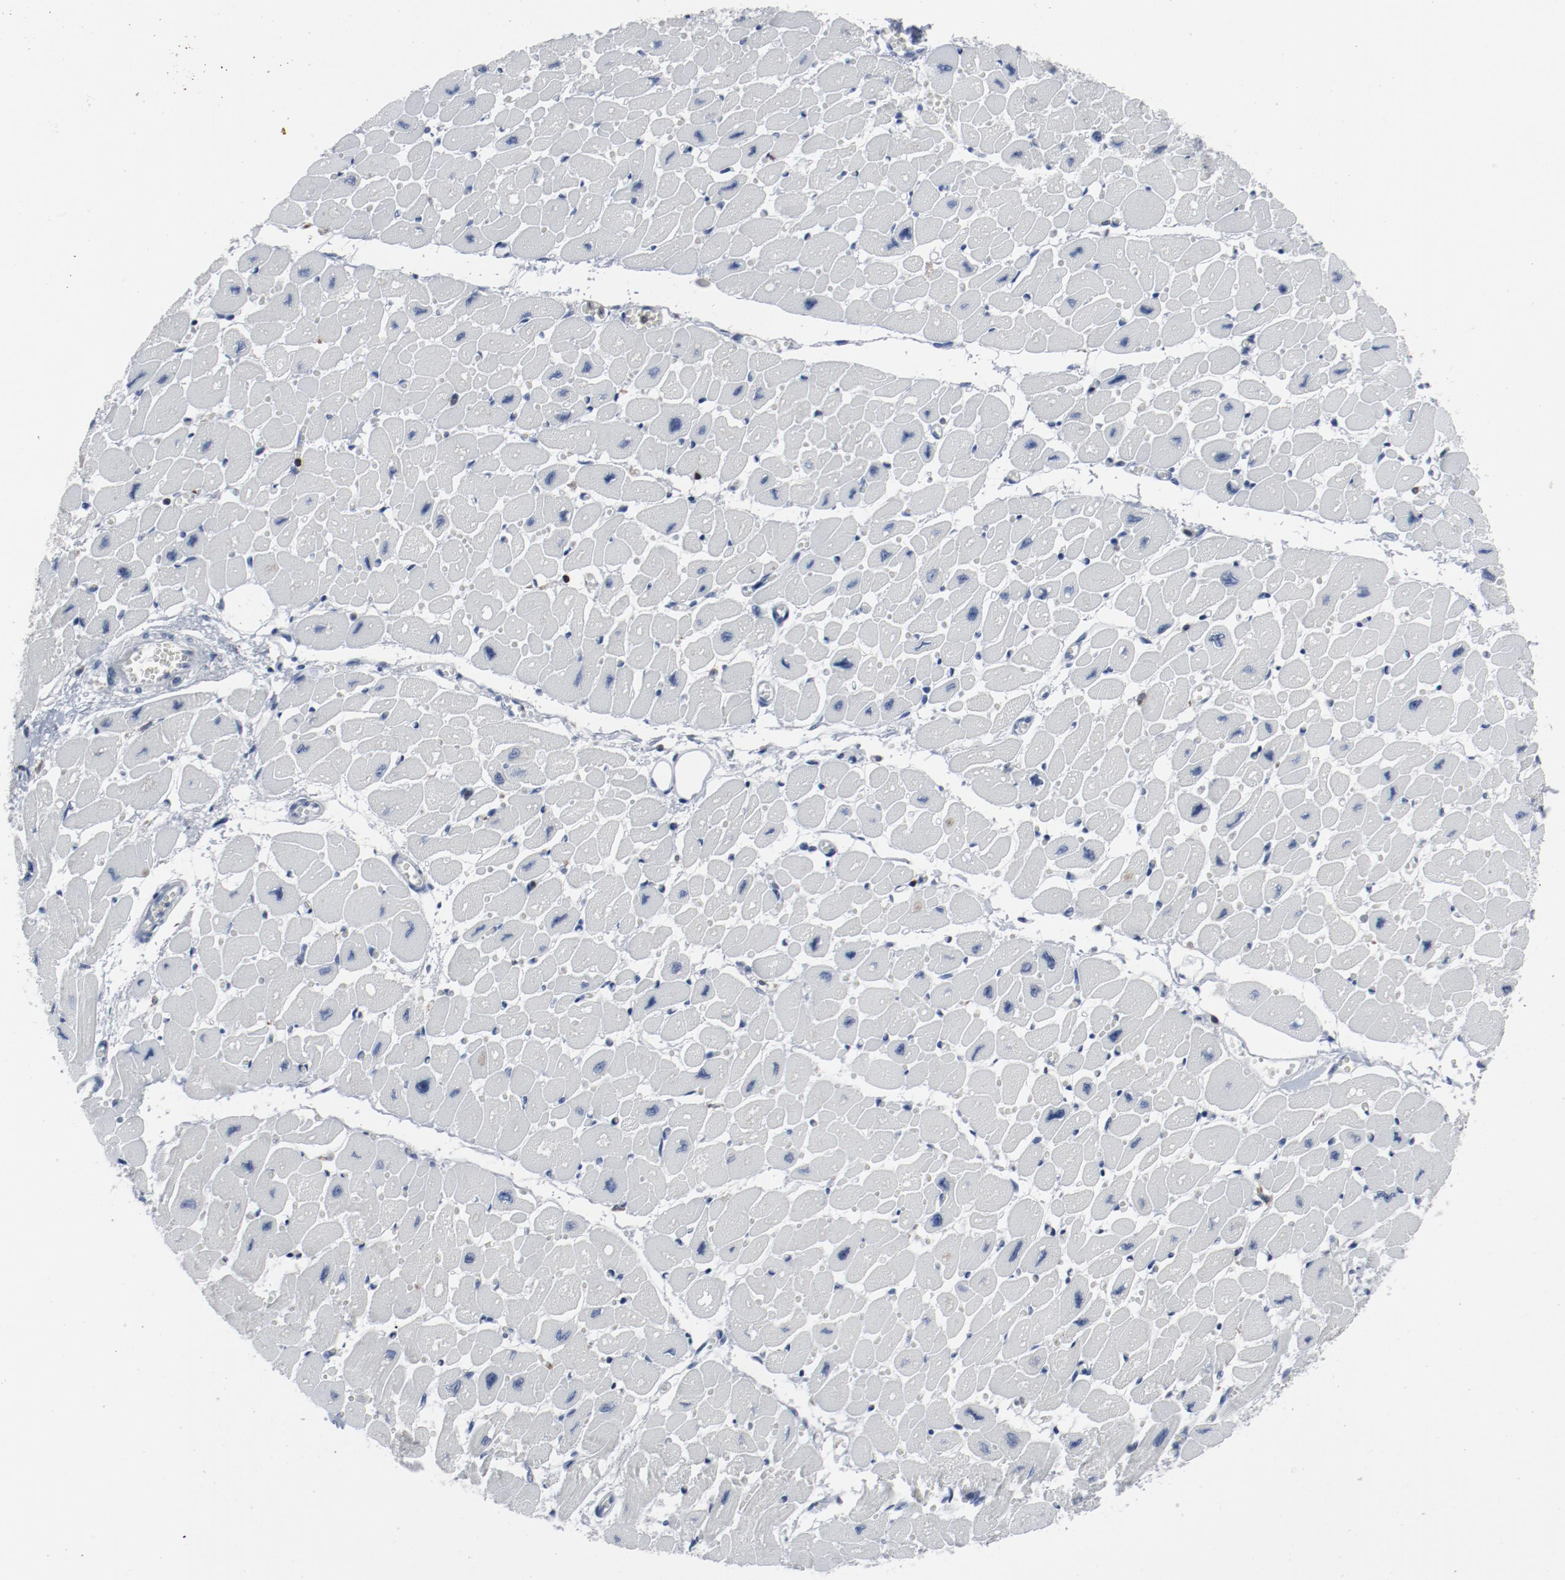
{"staining": {"intensity": "negative", "quantity": "none", "location": "none"}, "tissue": "heart muscle", "cell_type": "Cardiomyocytes", "image_type": "normal", "snomed": [{"axis": "morphology", "description": "Normal tissue, NOS"}, {"axis": "topography", "description": "Heart"}], "caption": "An immunohistochemistry (IHC) image of unremarkable heart muscle is shown. There is no staining in cardiomyocytes of heart muscle. Brightfield microscopy of immunohistochemistry stained with DAB (brown) and hematoxylin (blue), captured at high magnification.", "gene": "LCP2", "patient": {"sex": "female", "age": 54}}